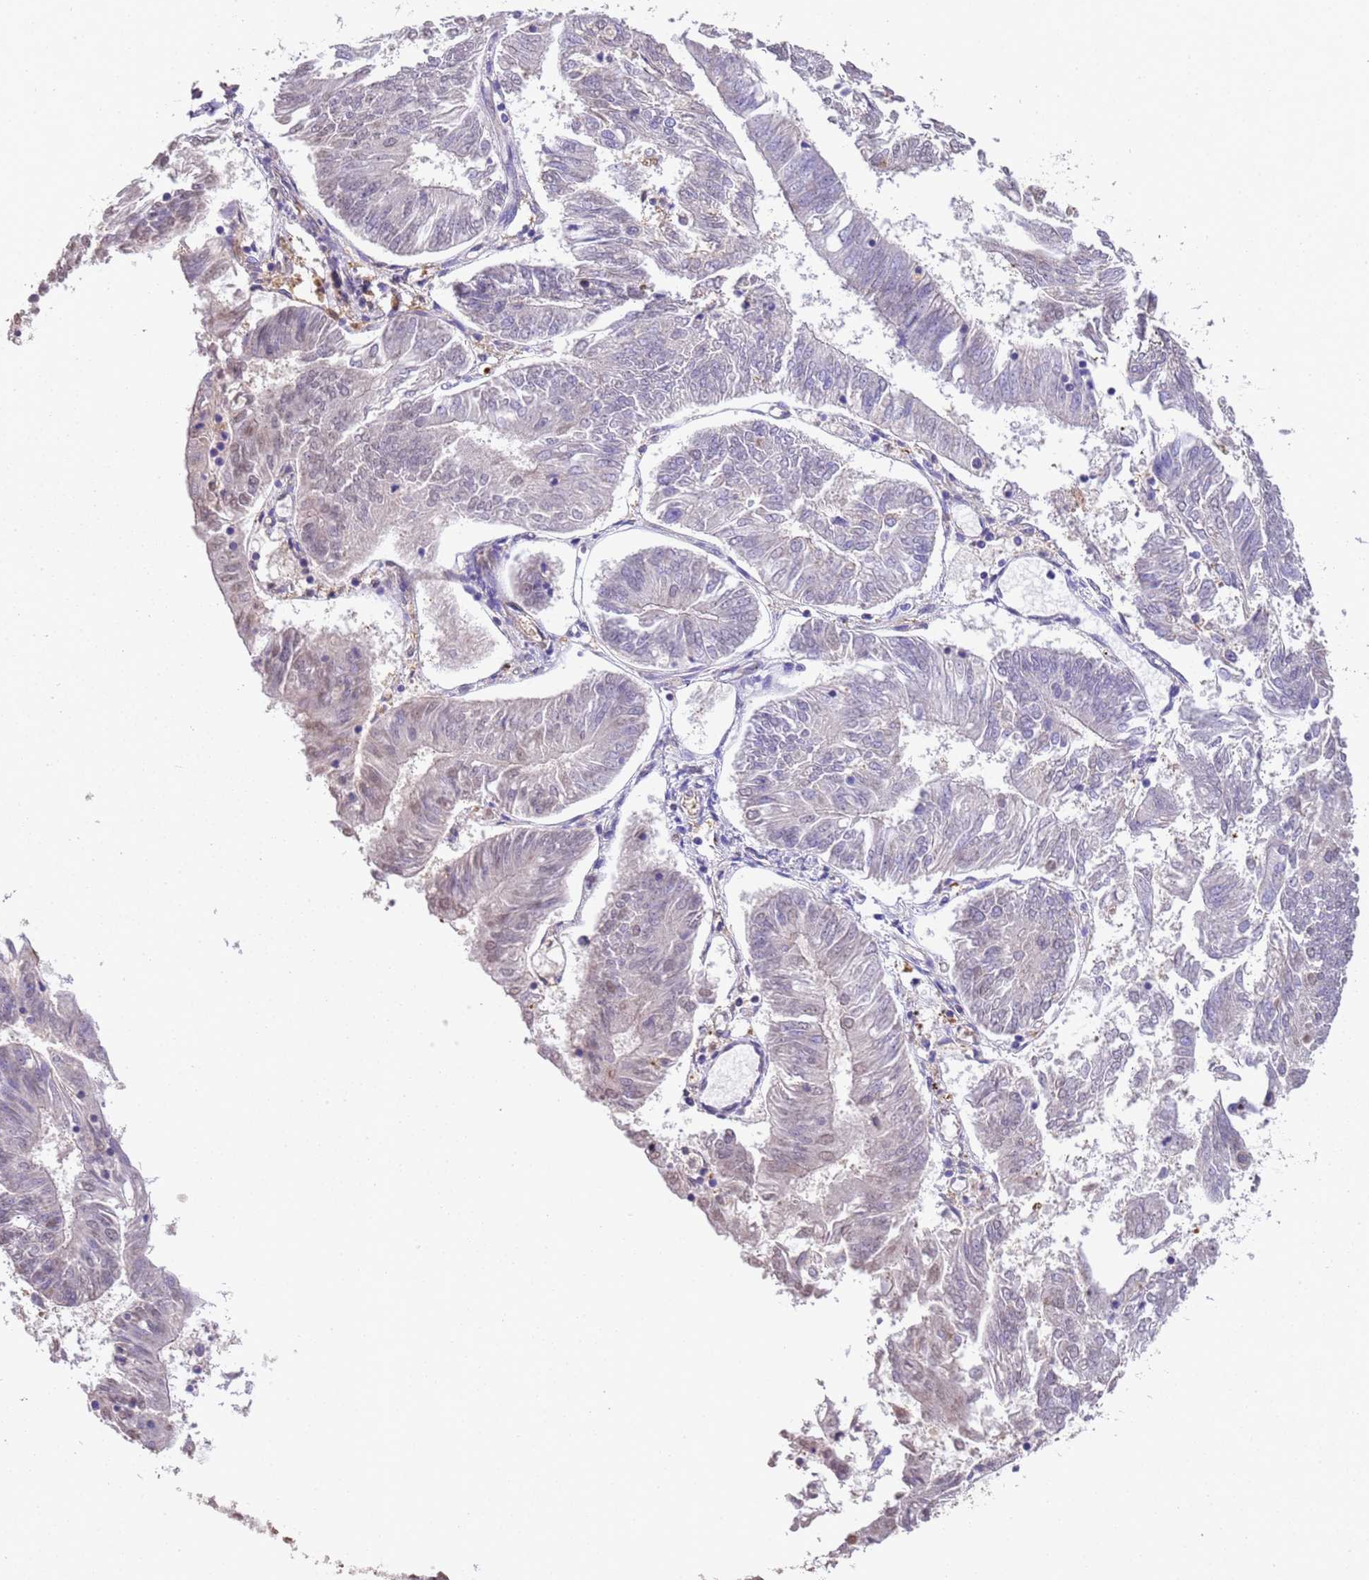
{"staining": {"intensity": "negative", "quantity": "none", "location": "none"}, "tissue": "endometrial cancer", "cell_type": "Tumor cells", "image_type": "cancer", "snomed": [{"axis": "morphology", "description": "Adenocarcinoma, NOS"}, {"axis": "topography", "description": "Endometrium"}], "caption": "This is an immunohistochemistry micrograph of human endometrial cancer. There is no expression in tumor cells.", "gene": "NPHP1", "patient": {"sex": "female", "age": 58}}